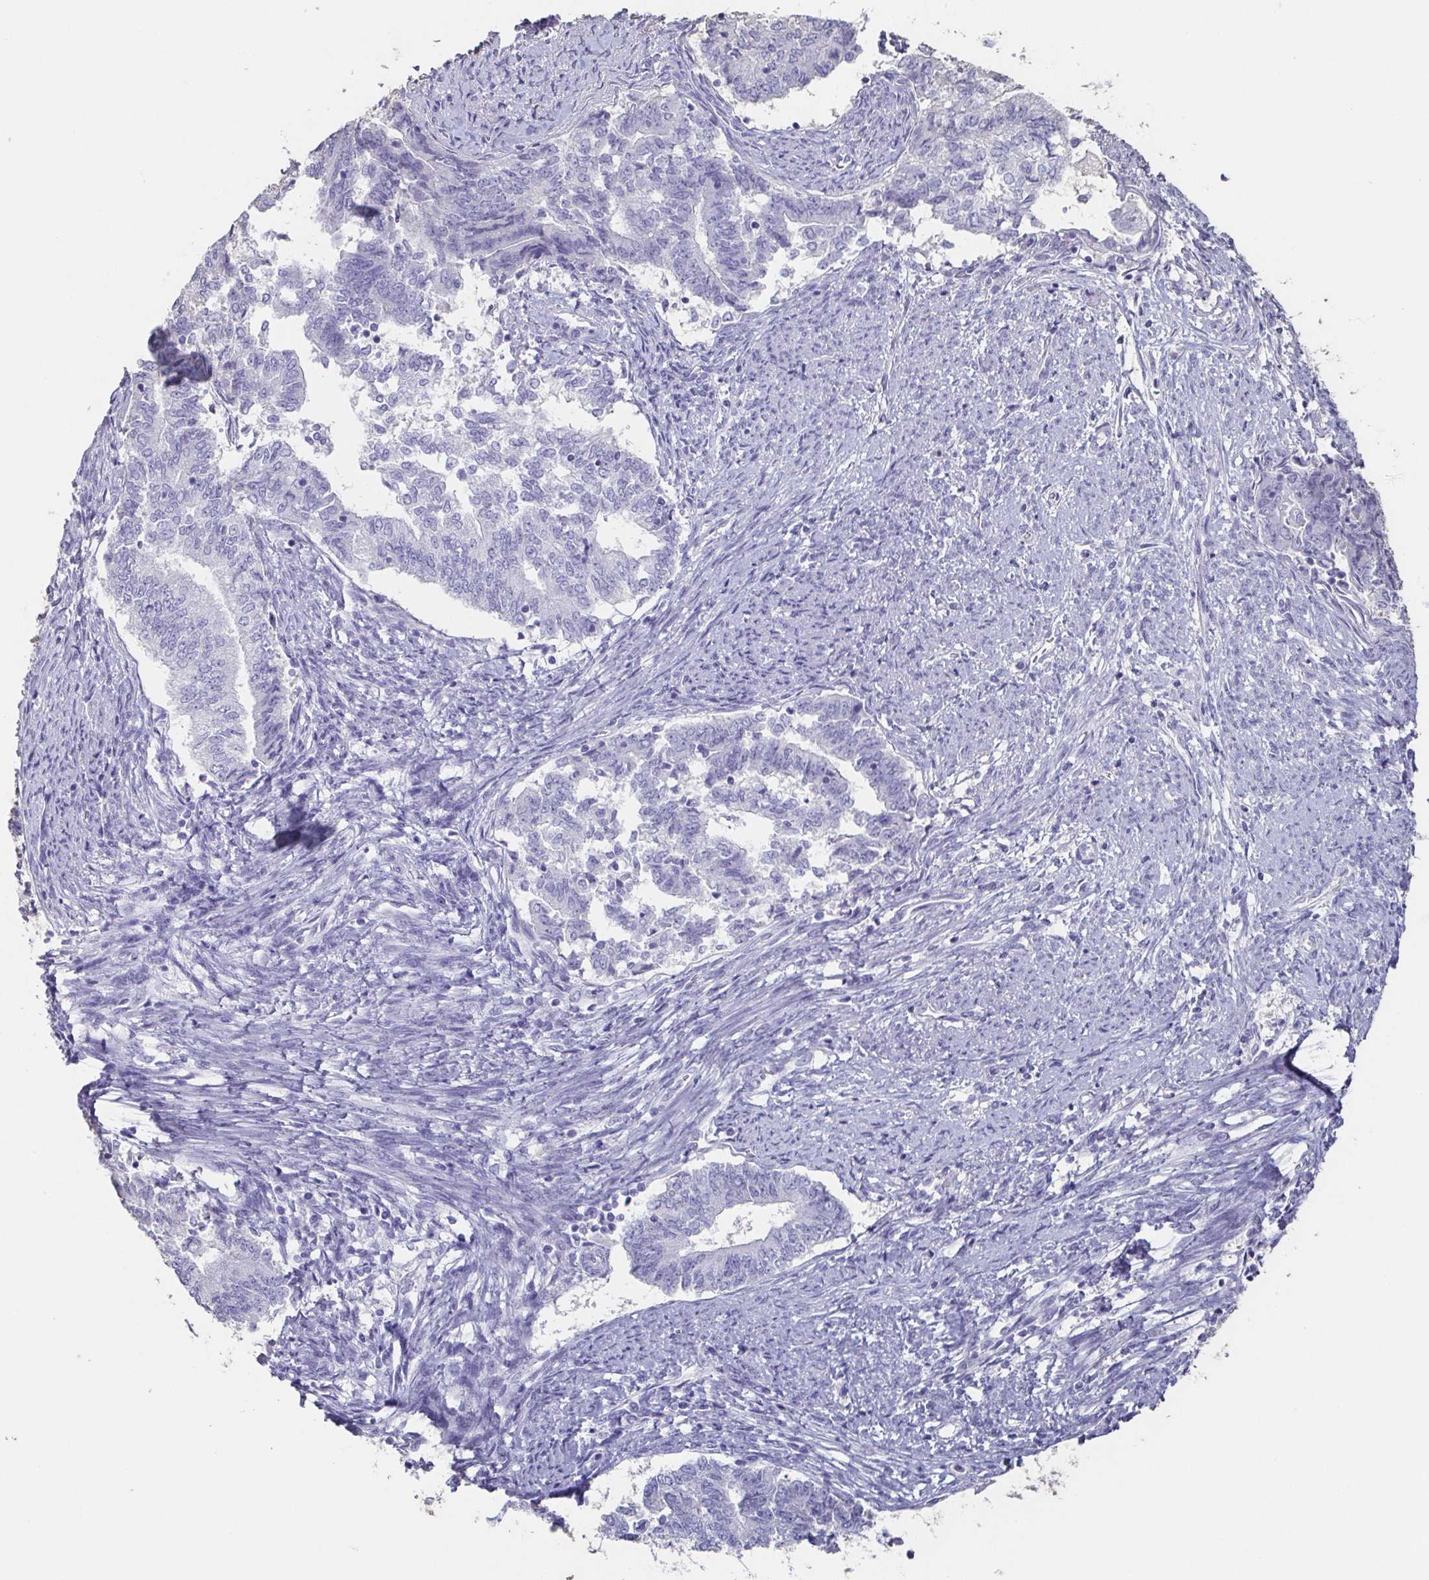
{"staining": {"intensity": "negative", "quantity": "none", "location": "none"}, "tissue": "endometrial cancer", "cell_type": "Tumor cells", "image_type": "cancer", "snomed": [{"axis": "morphology", "description": "Adenocarcinoma, NOS"}, {"axis": "topography", "description": "Endometrium"}], "caption": "A photomicrograph of human endometrial cancer is negative for staining in tumor cells.", "gene": "BPIFA2", "patient": {"sex": "female", "age": 65}}